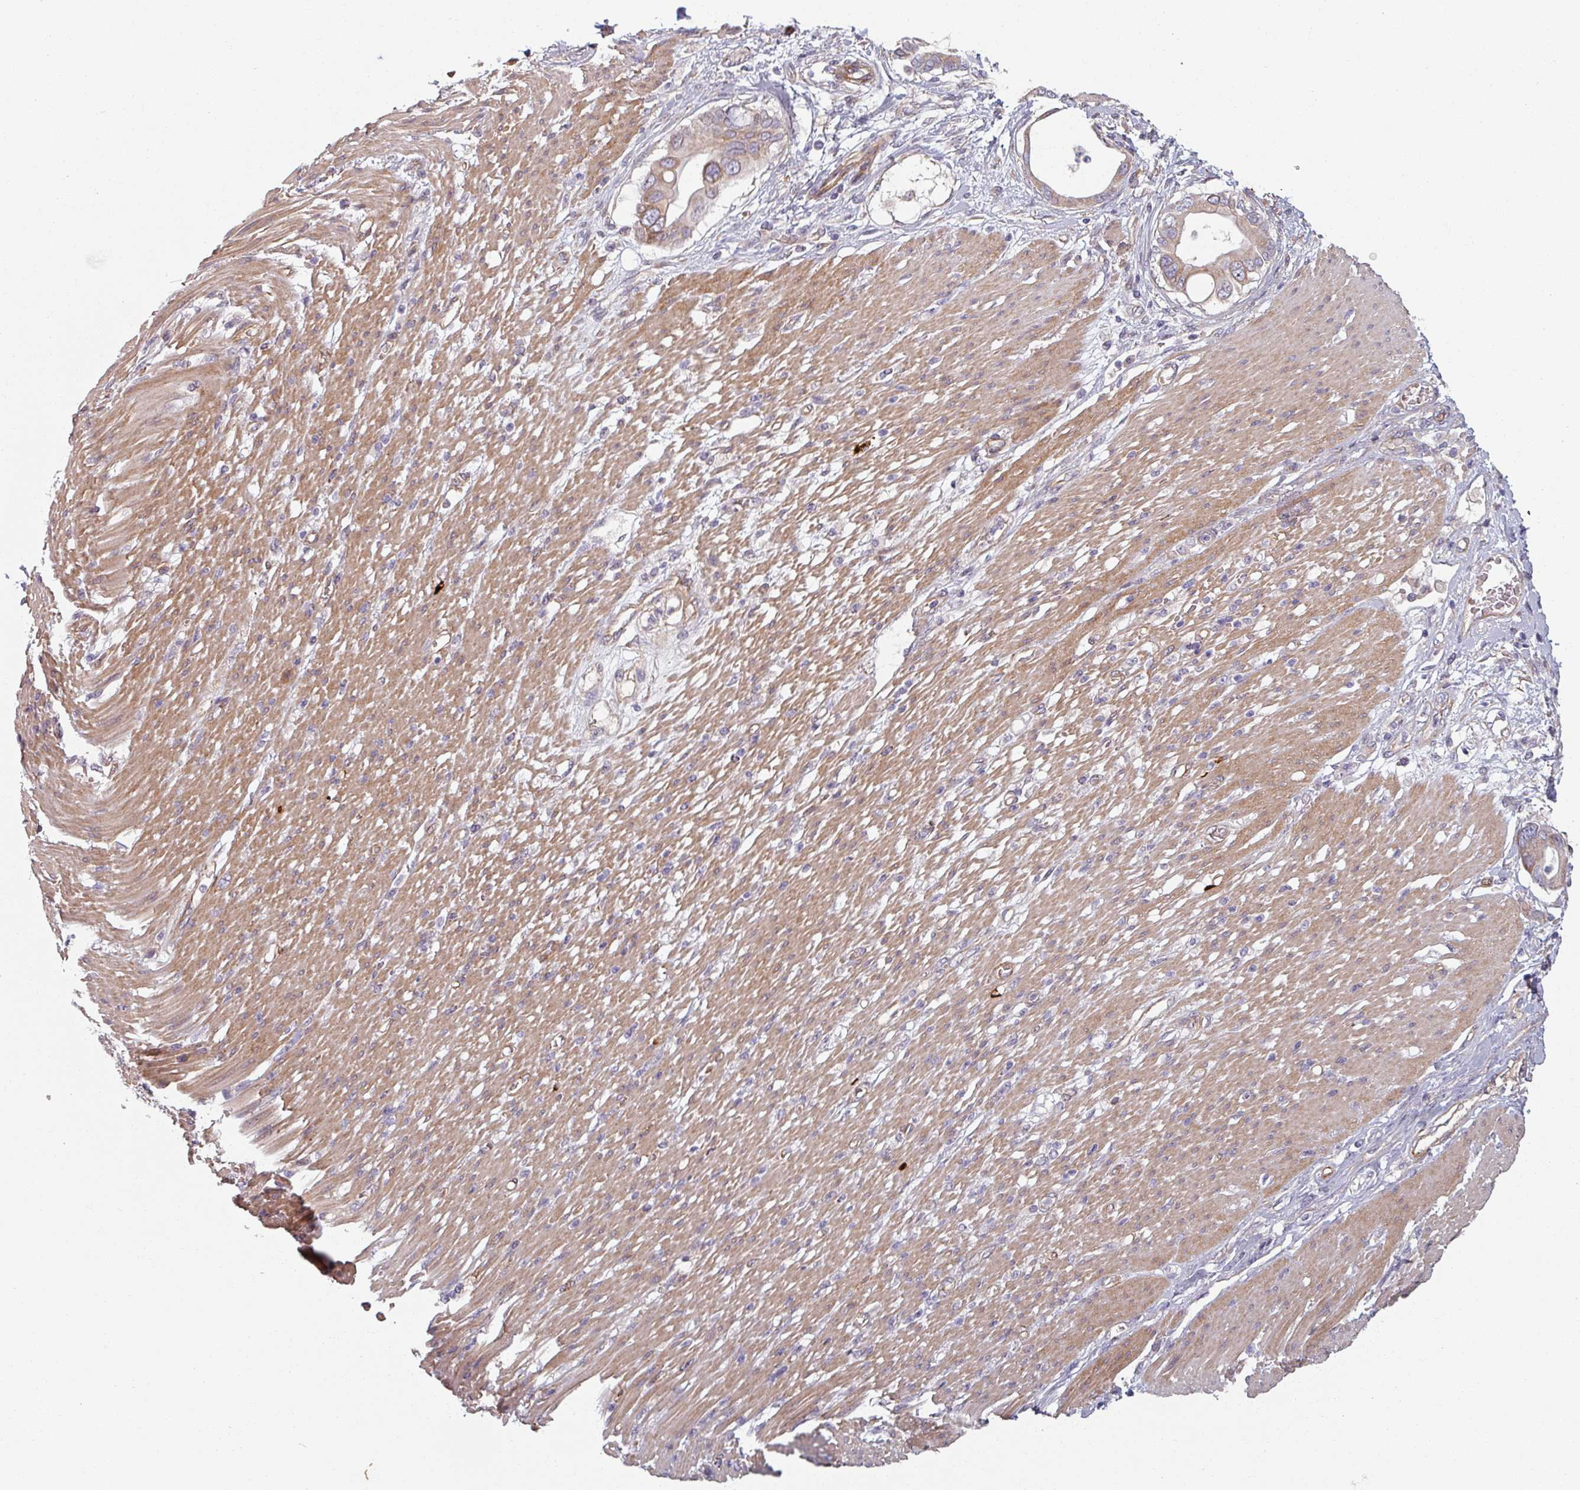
{"staining": {"intensity": "weak", "quantity": "25%-75%", "location": "cytoplasmic/membranous"}, "tissue": "pancreatic cancer", "cell_type": "Tumor cells", "image_type": "cancer", "snomed": [{"axis": "morphology", "description": "Adenocarcinoma, NOS"}, {"axis": "topography", "description": "Pancreas"}], "caption": "Human pancreatic cancer (adenocarcinoma) stained for a protein (brown) exhibits weak cytoplasmic/membranous positive positivity in about 25%-75% of tumor cells.", "gene": "C4BPB", "patient": {"sex": "male", "age": 68}}